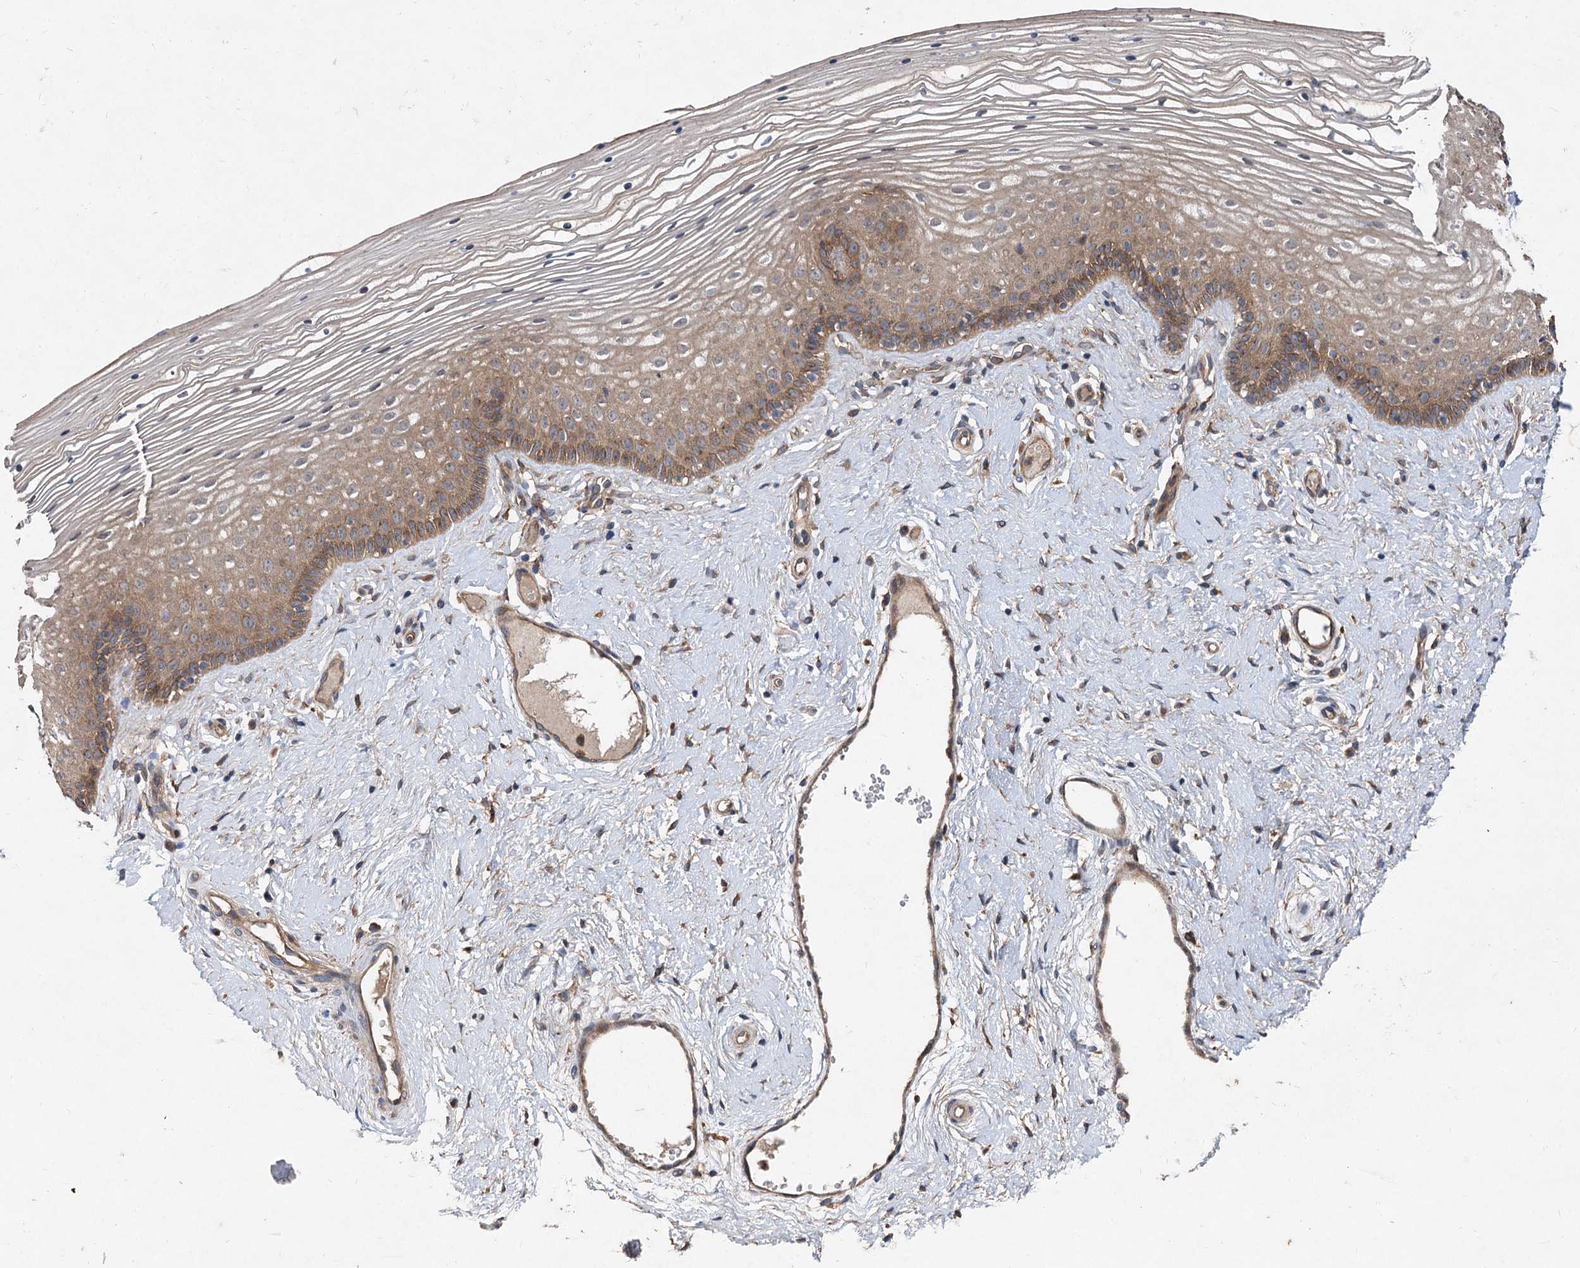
{"staining": {"intensity": "moderate", "quantity": "25%-75%", "location": "cytoplasmic/membranous"}, "tissue": "vagina", "cell_type": "Squamous epithelial cells", "image_type": "normal", "snomed": [{"axis": "morphology", "description": "Normal tissue, NOS"}, {"axis": "topography", "description": "Vagina"}], "caption": "A medium amount of moderate cytoplasmic/membranous staining is present in approximately 25%-75% of squamous epithelial cells in unremarkable vagina.", "gene": "VPS29", "patient": {"sex": "female", "age": 46}}